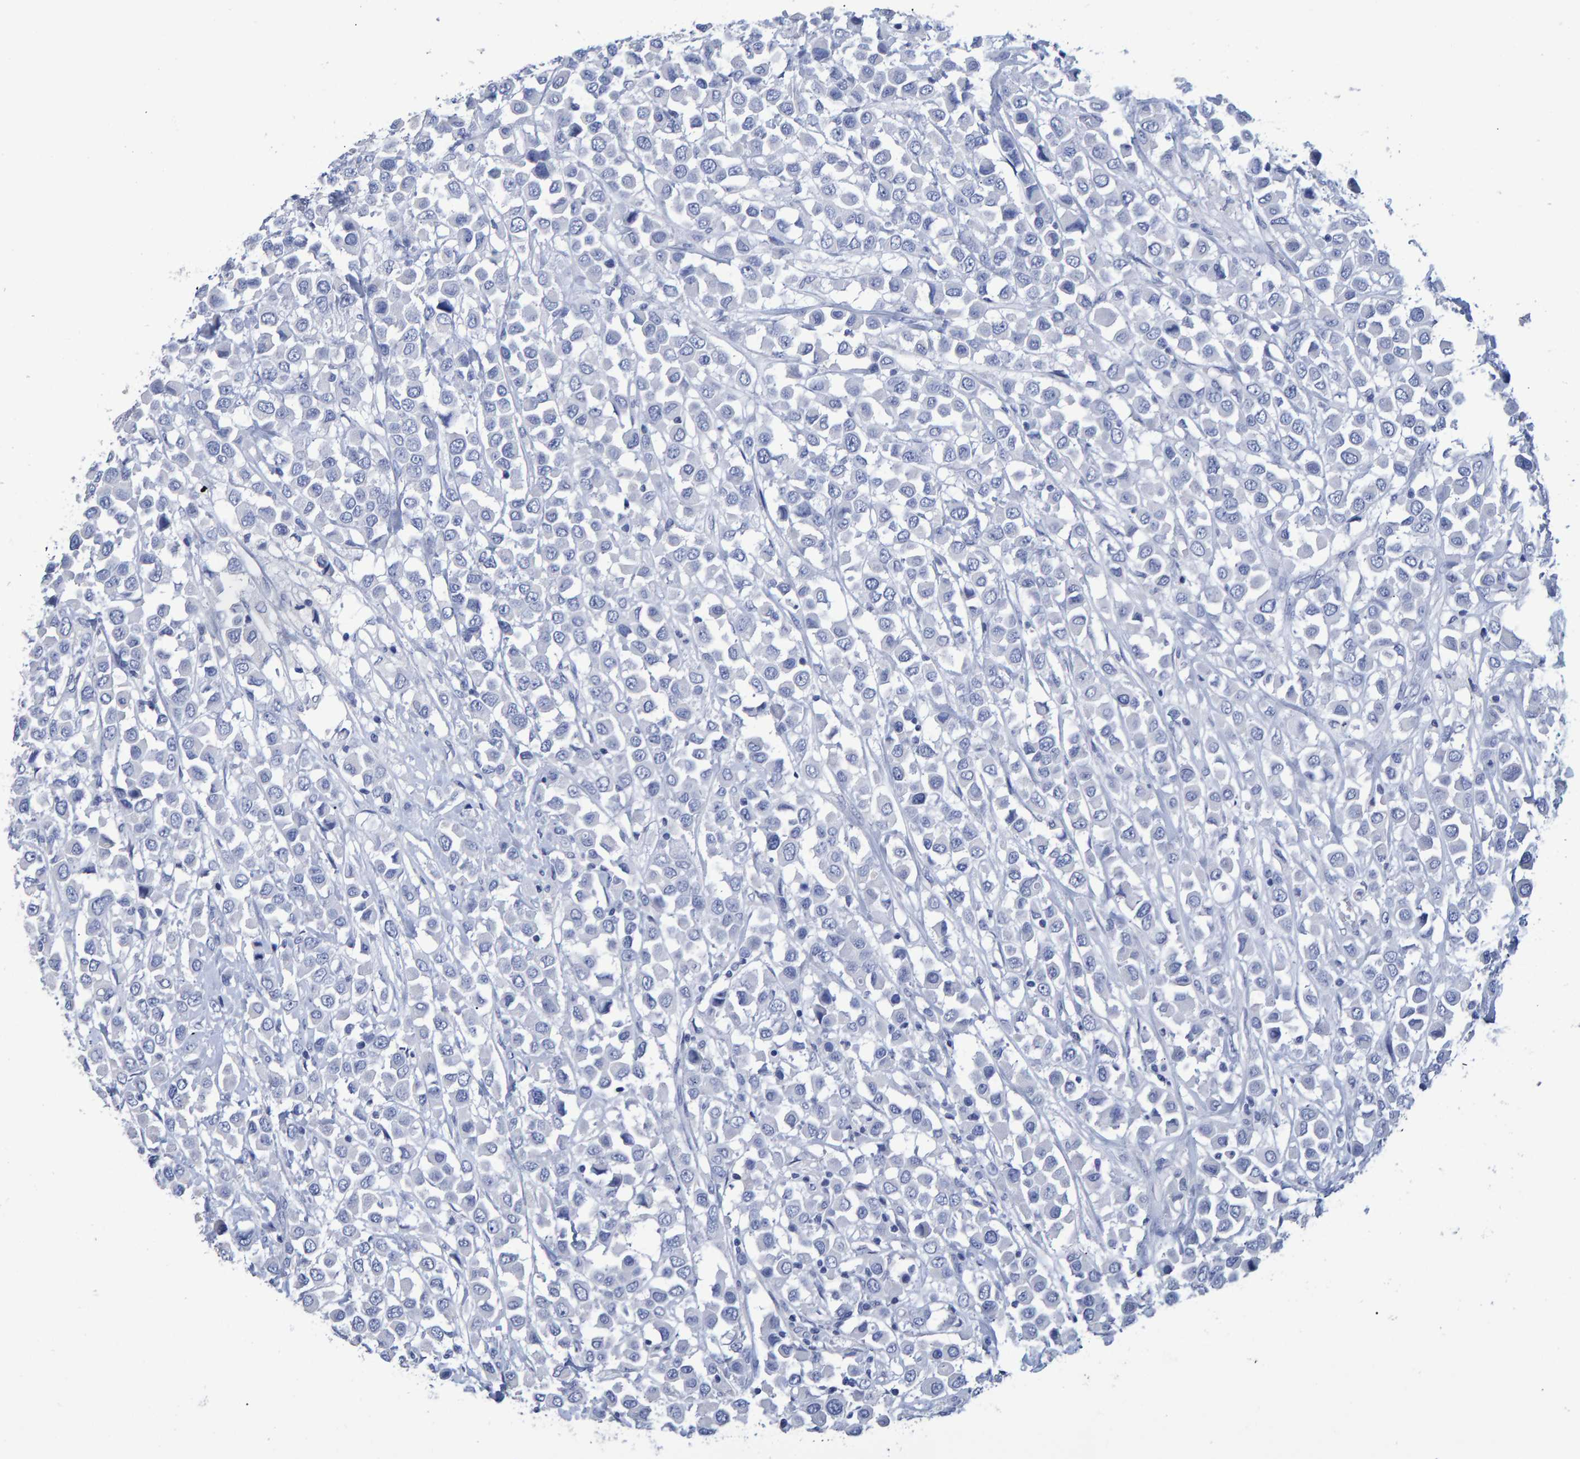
{"staining": {"intensity": "negative", "quantity": "none", "location": "none"}, "tissue": "breast cancer", "cell_type": "Tumor cells", "image_type": "cancer", "snomed": [{"axis": "morphology", "description": "Duct carcinoma"}, {"axis": "topography", "description": "Breast"}], "caption": "Micrograph shows no protein staining in tumor cells of breast intraductal carcinoma tissue.", "gene": "HEMGN", "patient": {"sex": "female", "age": 61}}